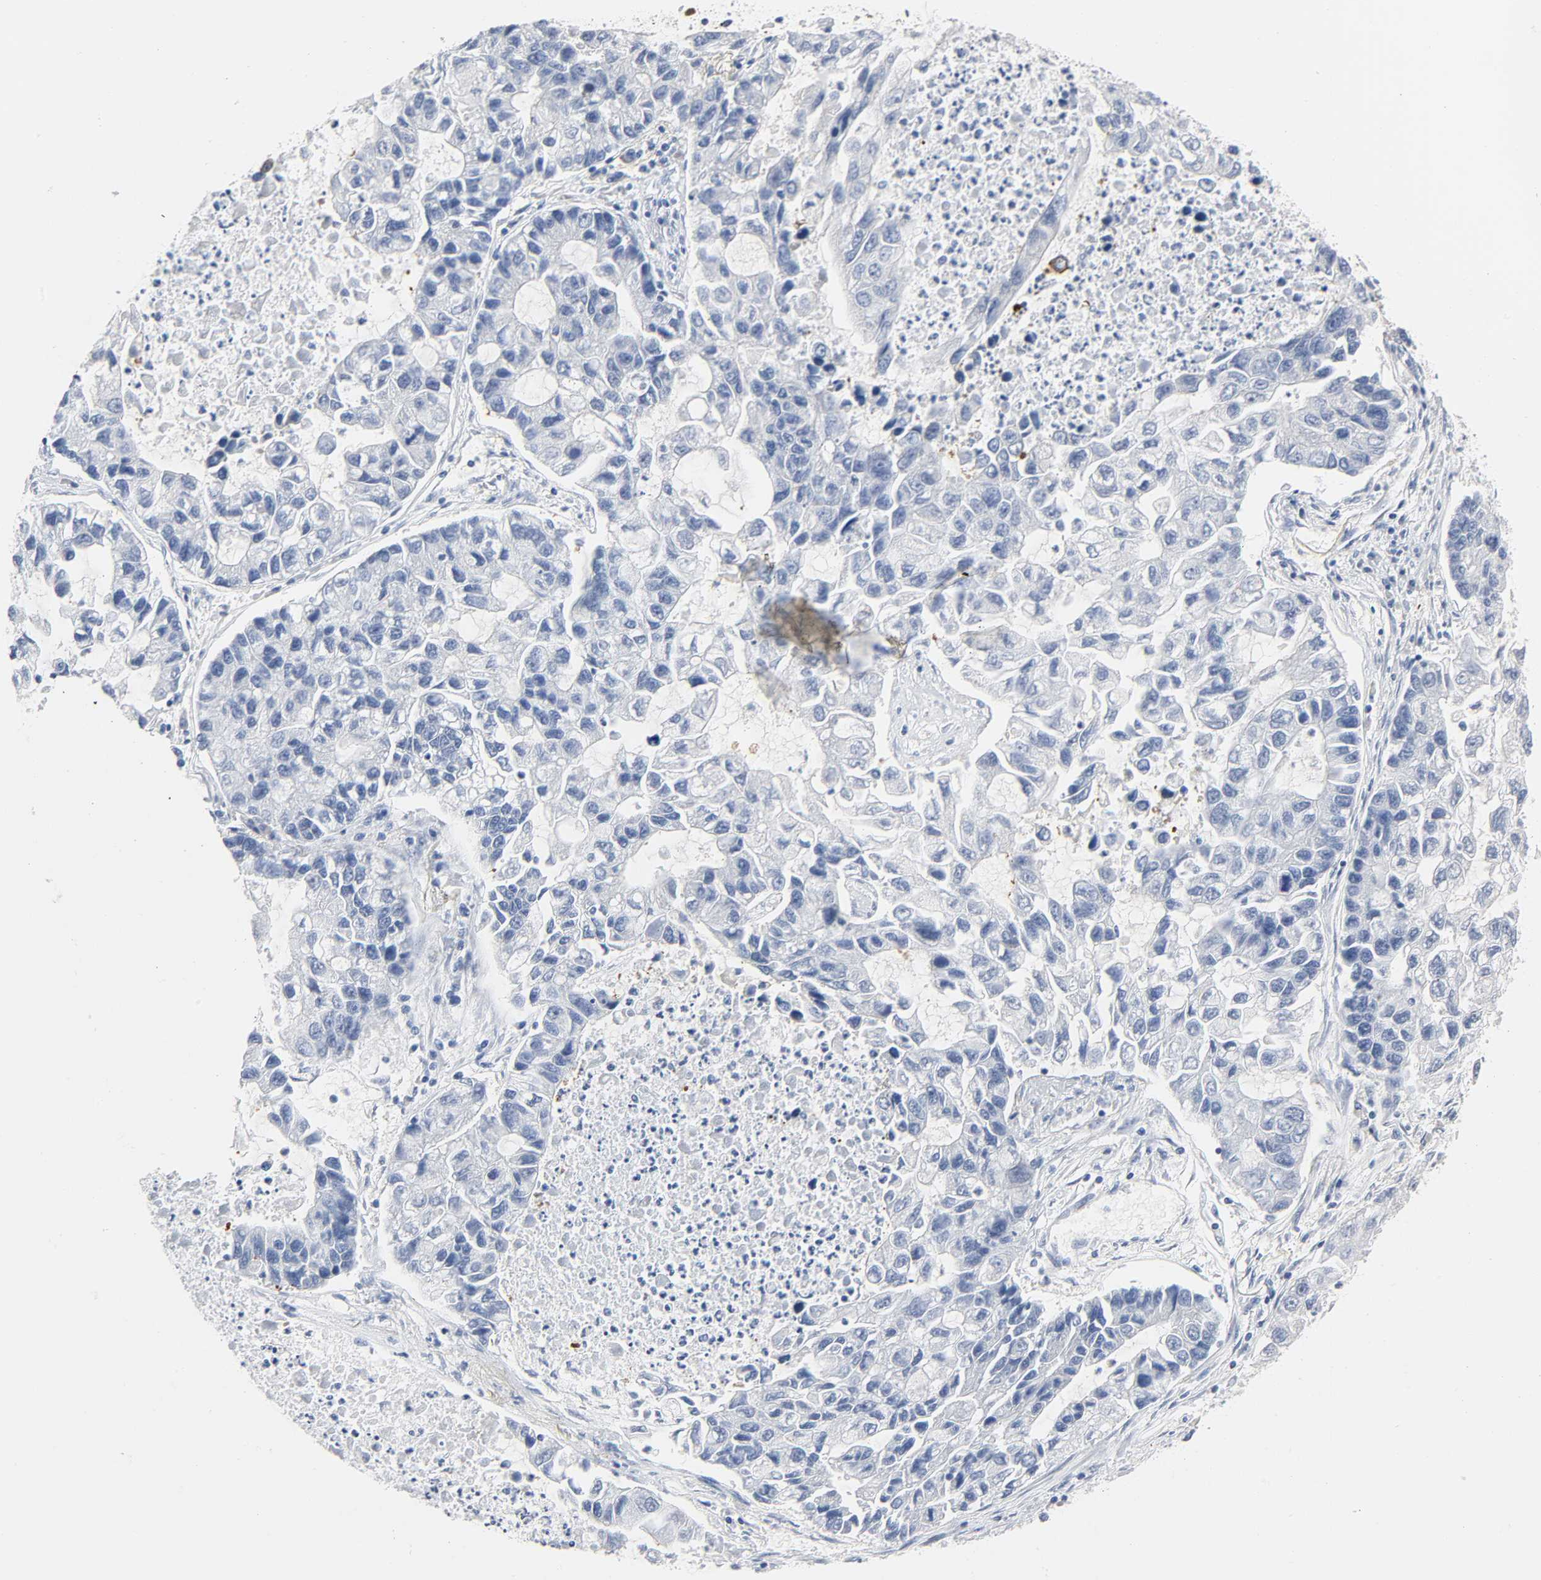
{"staining": {"intensity": "negative", "quantity": "none", "location": "none"}, "tissue": "lung cancer", "cell_type": "Tumor cells", "image_type": "cancer", "snomed": [{"axis": "morphology", "description": "Adenocarcinoma, NOS"}, {"axis": "topography", "description": "Lung"}], "caption": "There is no significant positivity in tumor cells of adenocarcinoma (lung).", "gene": "CD2AP", "patient": {"sex": "female", "age": 51}}